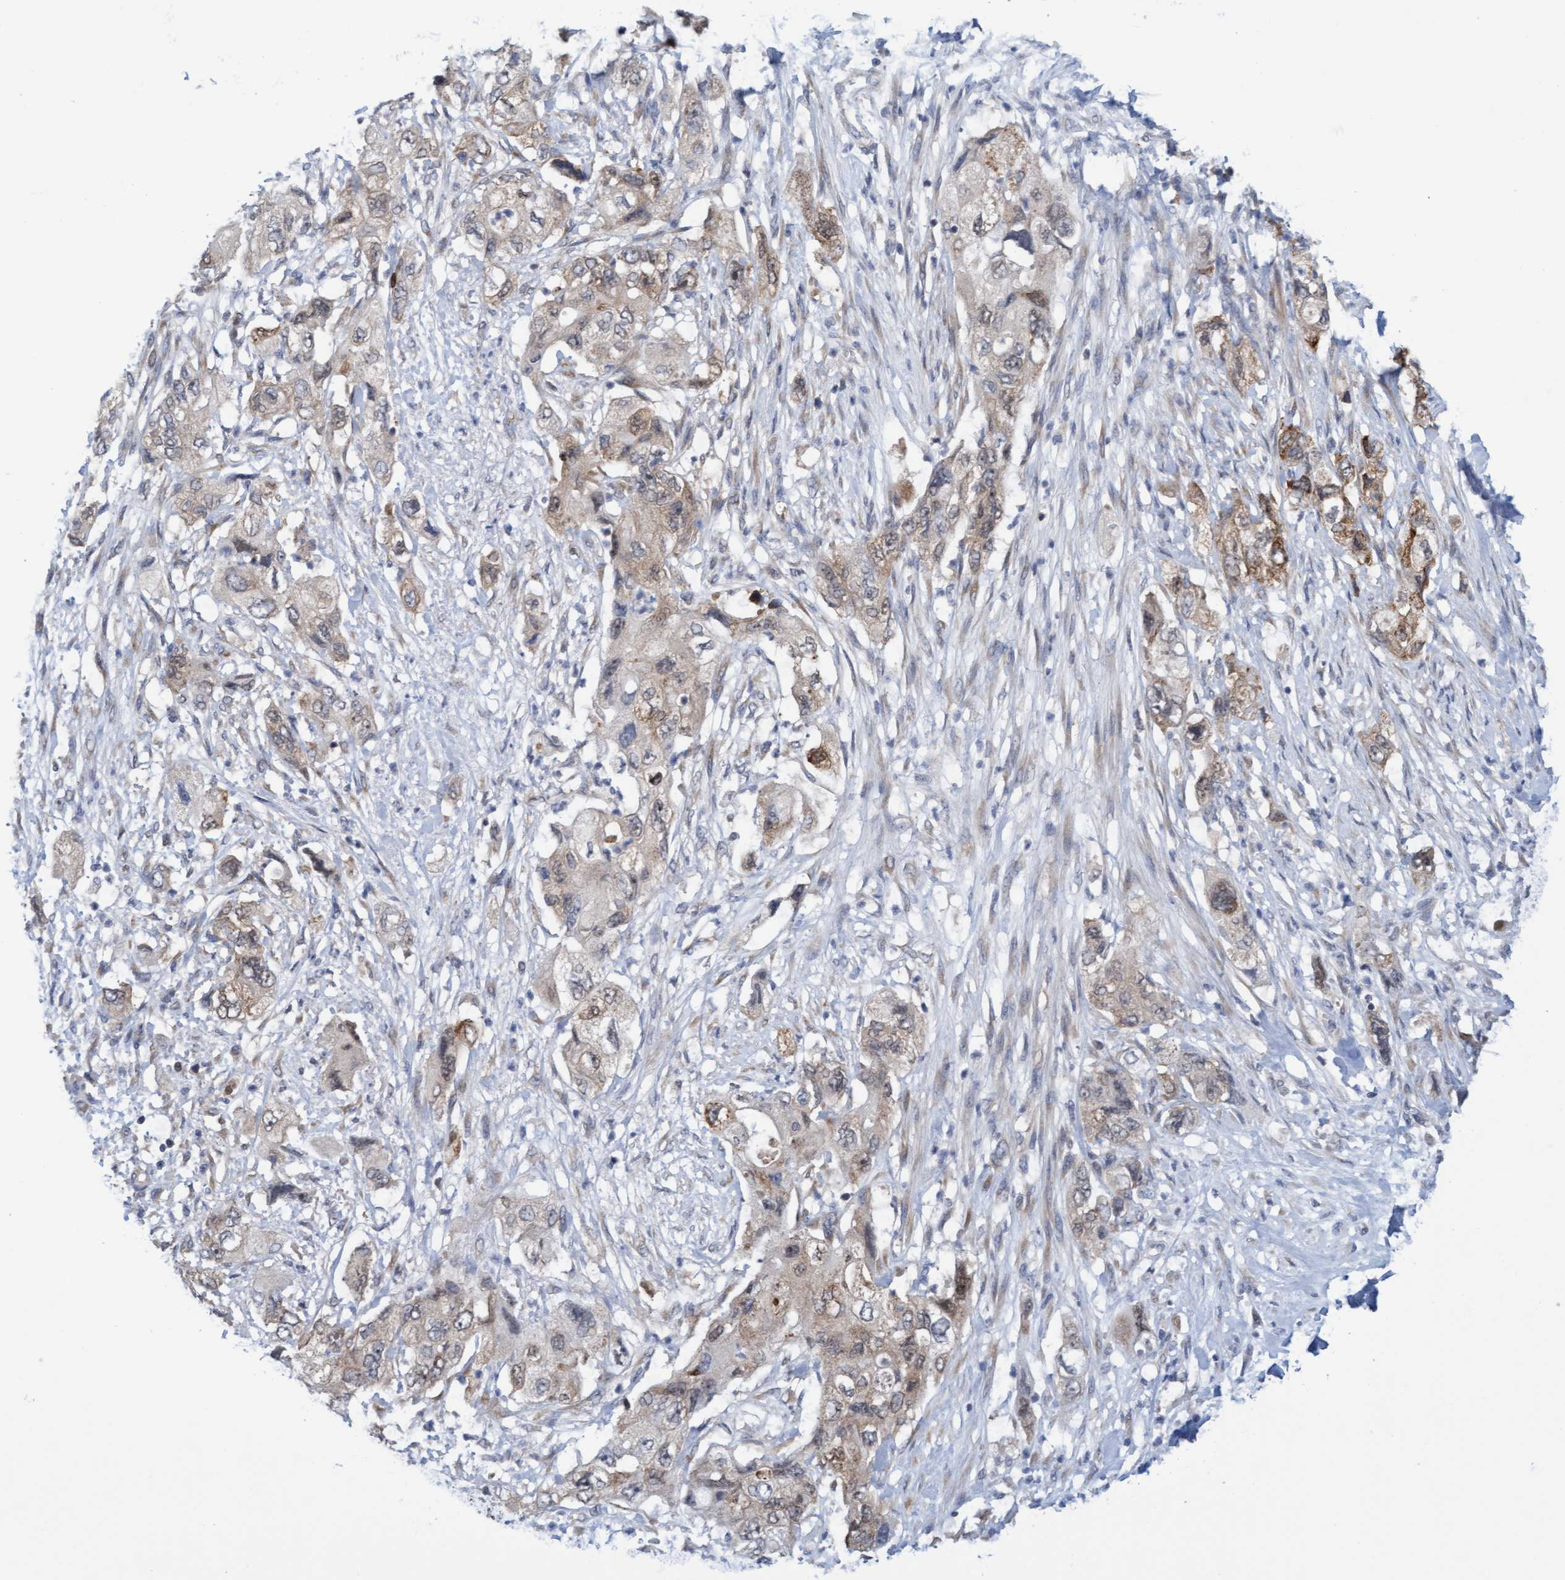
{"staining": {"intensity": "weak", "quantity": "25%-75%", "location": "cytoplasmic/membranous"}, "tissue": "pancreatic cancer", "cell_type": "Tumor cells", "image_type": "cancer", "snomed": [{"axis": "morphology", "description": "Adenocarcinoma, NOS"}, {"axis": "topography", "description": "Pancreas"}], "caption": "Weak cytoplasmic/membranous staining is appreciated in about 25%-75% of tumor cells in pancreatic cancer (adenocarcinoma).", "gene": "AMZ2", "patient": {"sex": "female", "age": 73}}